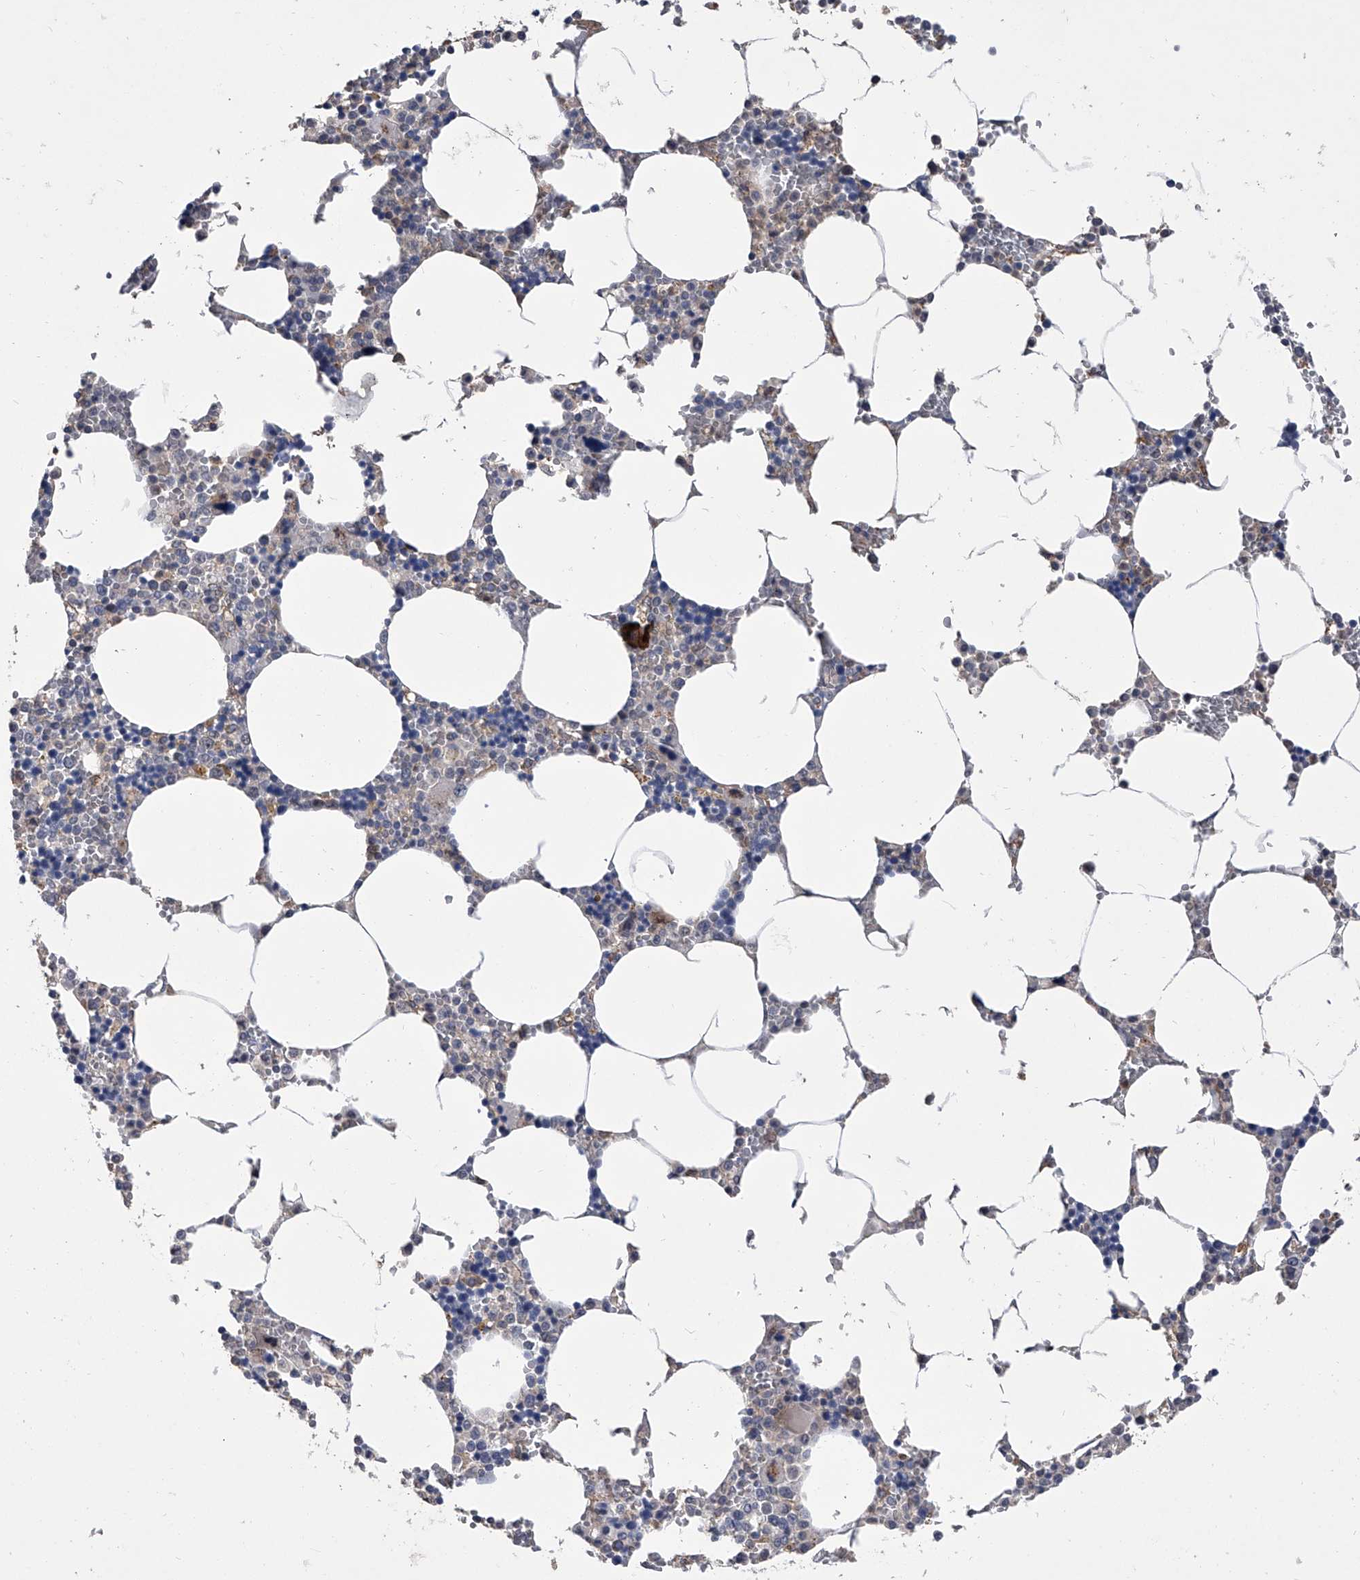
{"staining": {"intensity": "moderate", "quantity": "<25%", "location": "cytoplasmic/membranous"}, "tissue": "bone marrow", "cell_type": "Hematopoietic cells", "image_type": "normal", "snomed": [{"axis": "morphology", "description": "Normal tissue, NOS"}, {"axis": "topography", "description": "Bone marrow"}], "caption": "Bone marrow stained for a protein demonstrates moderate cytoplasmic/membranous positivity in hematopoietic cells. The protein of interest is shown in brown color, while the nuclei are stained blue.", "gene": "MAP4K3", "patient": {"sex": "male", "age": 70}}